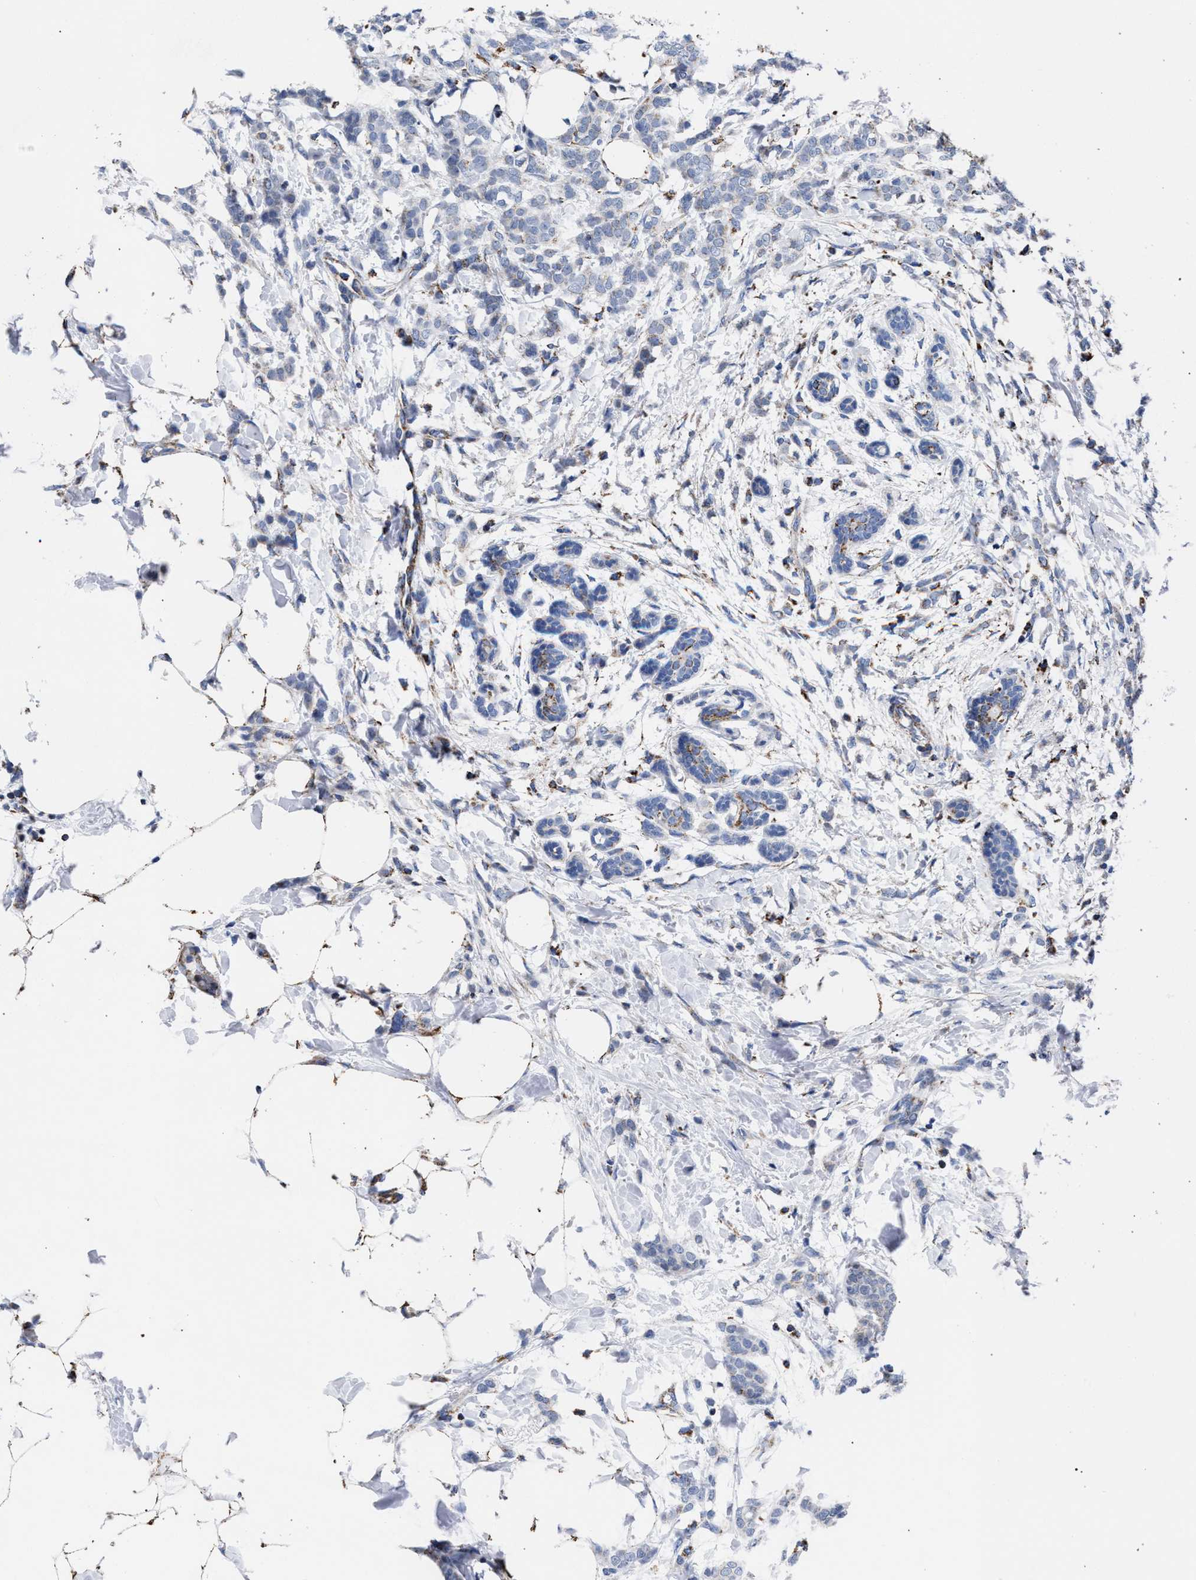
{"staining": {"intensity": "negative", "quantity": "none", "location": "none"}, "tissue": "breast cancer", "cell_type": "Tumor cells", "image_type": "cancer", "snomed": [{"axis": "morphology", "description": "Lobular carcinoma, in situ"}, {"axis": "morphology", "description": "Lobular carcinoma"}, {"axis": "topography", "description": "Breast"}], "caption": "There is no significant staining in tumor cells of breast lobular carcinoma in situ. (Brightfield microscopy of DAB immunohistochemistry (IHC) at high magnification).", "gene": "ACADS", "patient": {"sex": "female", "age": 41}}